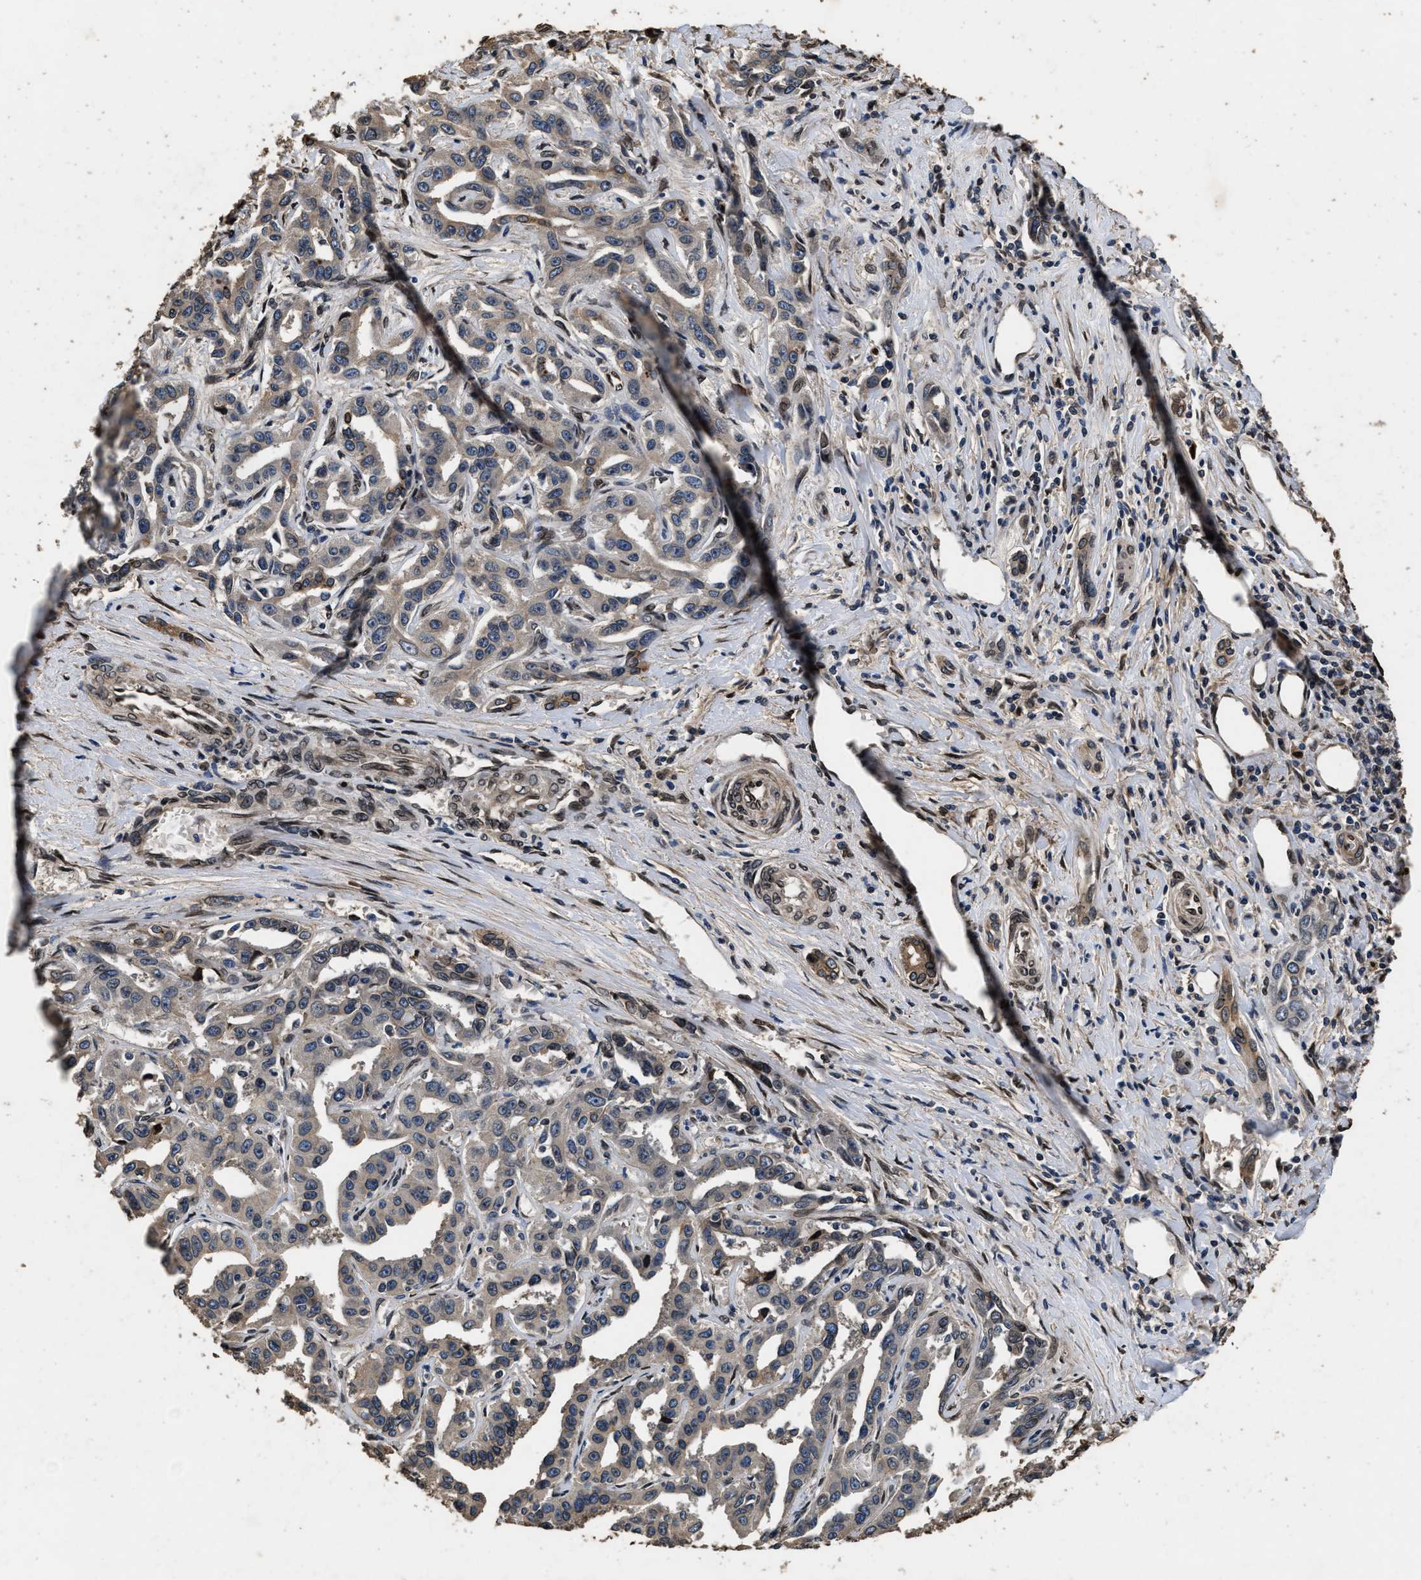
{"staining": {"intensity": "weak", "quantity": "<25%", "location": "cytoplasmic/membranous"}, "tissue": "liver cancer", "cell_type": "Tumor cells", "image_type": "cancer", "snomed": [{"axis": "morphology", "description": "Cholangiocarcinoma"}, {"axis": "topography", "description": "Liver"}], "caption": "Immunohistochemistry (IHC) of liver cancer (cholangiocarcinoma) exhibits no expression in tumor cells.", "gene": "ACCS", "patient": {"sex": "male", "age": 59}}